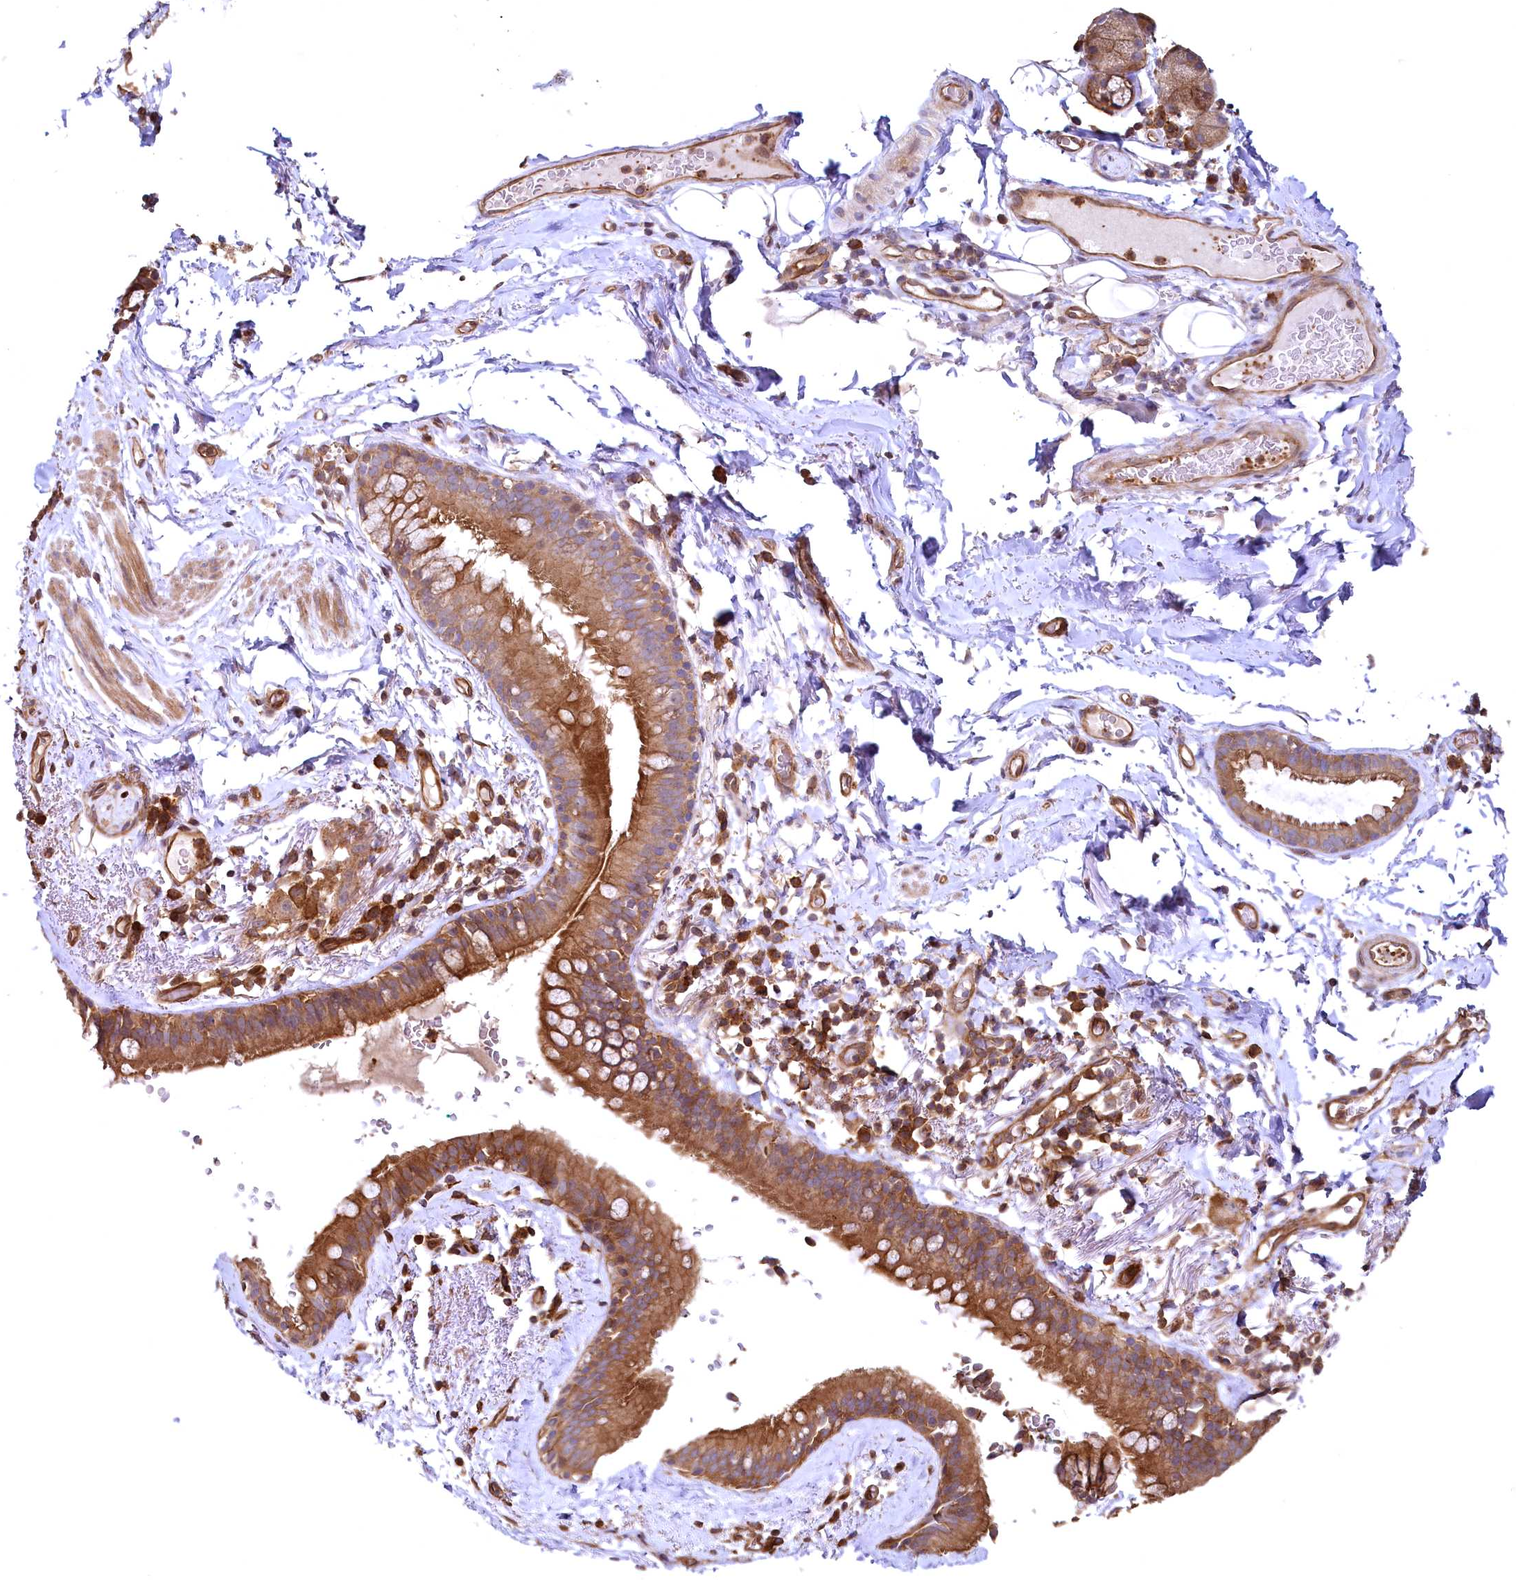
{"staining": {"intensity": "negative", "quantity": "none", "location": "none"}, "tissue": "adipose tissue", "cell_type": "Adipocytes", "image_type": "normal", "snomed": [{"axis": "morphology", "description": "Normal tissue, NOS"}, {"axis": "topography", "description": "Lymph node"}, {"axis": "topography", "description": "Bronchus"}], "caption": "An immunohistochemistry (IHC) histopathology image of unremarkable adipose tissue is shown. There is no staining in adipocytes of adipose tissue. The staining was performed using DAB (3,3'-diaminobenzidine) to visualize the protein expression in brown, while the nuclei were stained in blue with hematoxylin (Magnification: 20x).", "gene": "SVIP", "patient": {"sex": "male", "age": 63}}